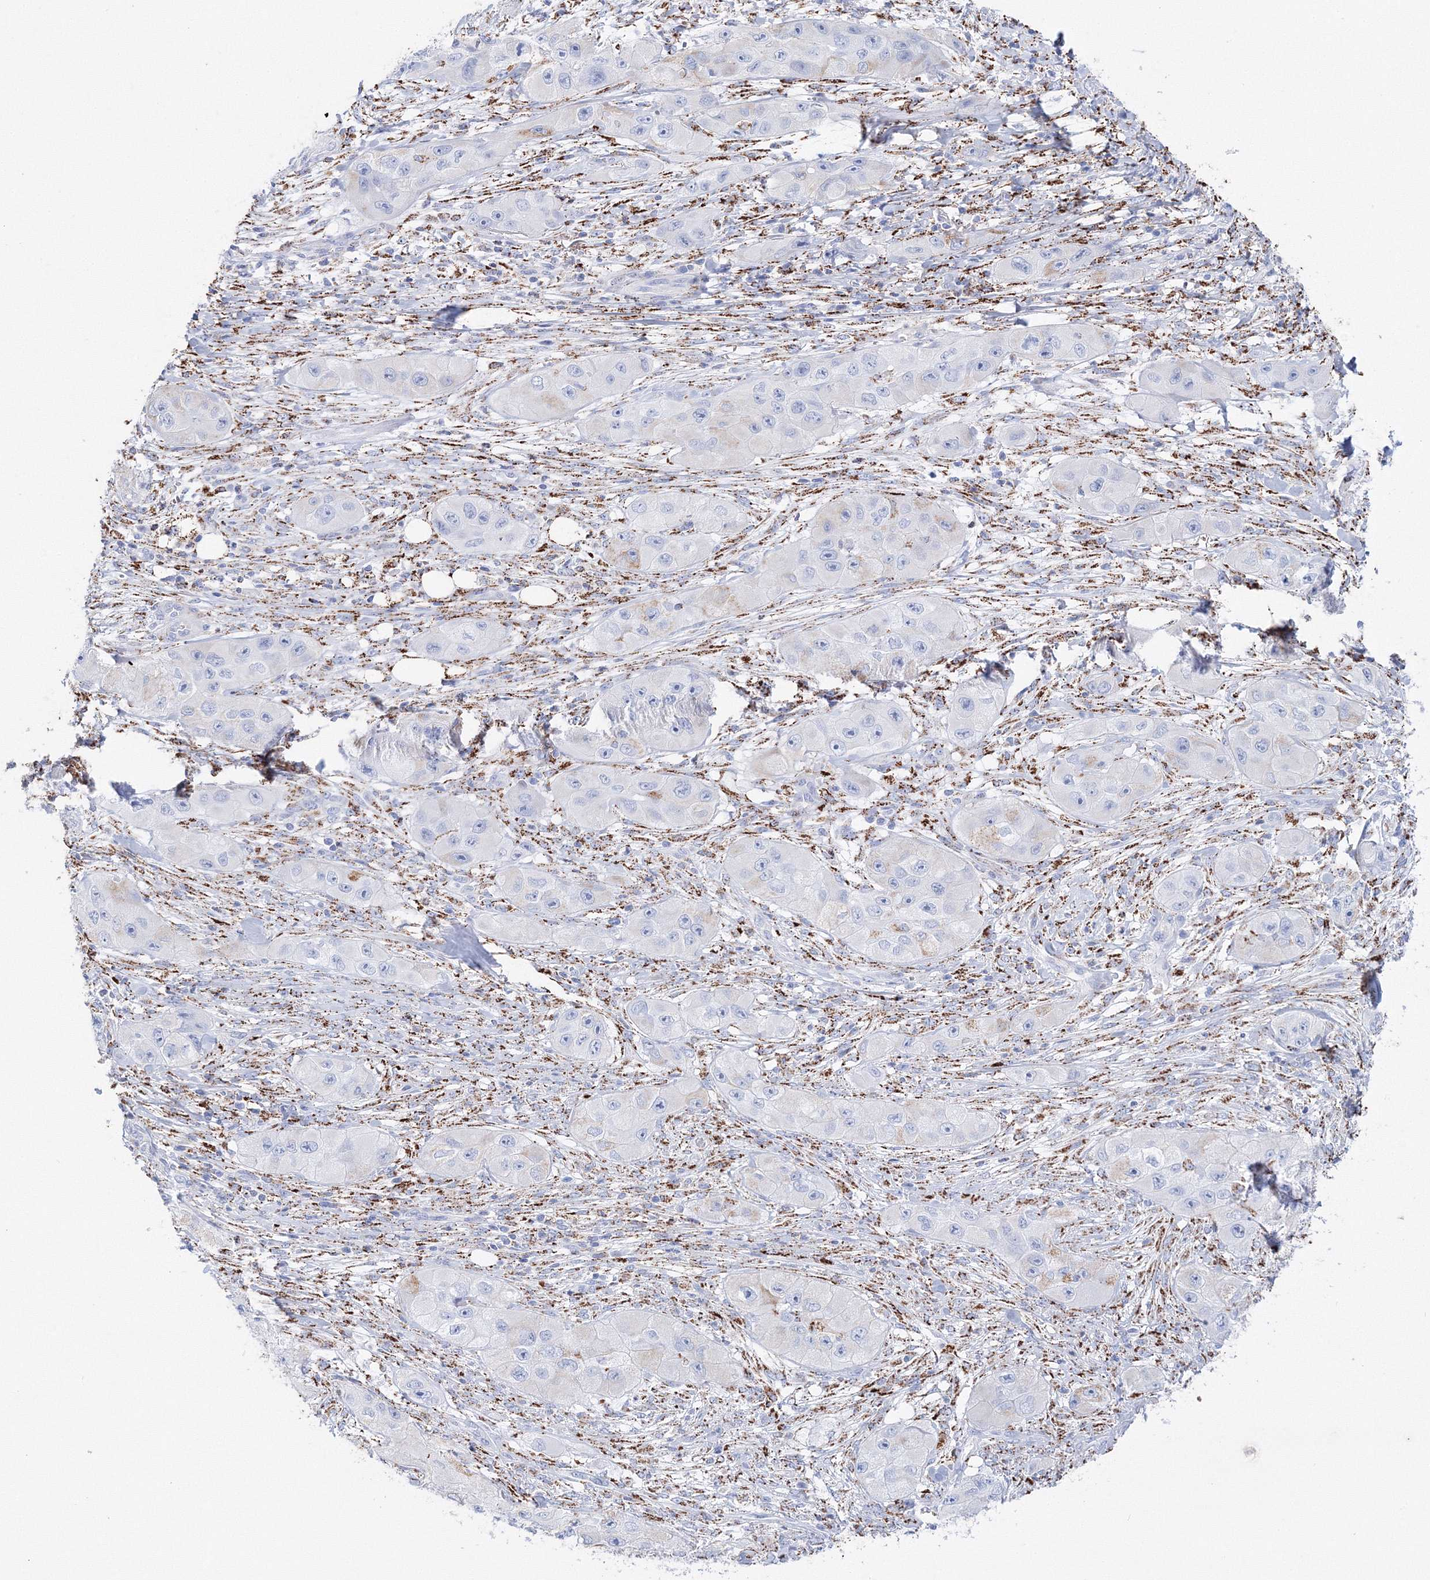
{"staining": {"intensity": "negative", "quantity": "none", "location": "none"}, "tissue": "skin cancer", "cell_type": "Tumor cells", "image_type": "cancer", "snomed": [{"axis": "morphology", "description": "Squamous cell carcinoma, NOS"}, {"axis": "topography", "description": "Skin"}, {"axis": "topography", "description": "Subcutis"}], "caption": "There is no significant positivity in tumor cells of skin squamous cell carcinoma. Brightfield microscopy of immunohistochemistry stained with DAB (brown) and hematoxylin (blue), captured at high magnification.", "gene": "MERTK", "patient": {"sex": "male", "age": 73}}